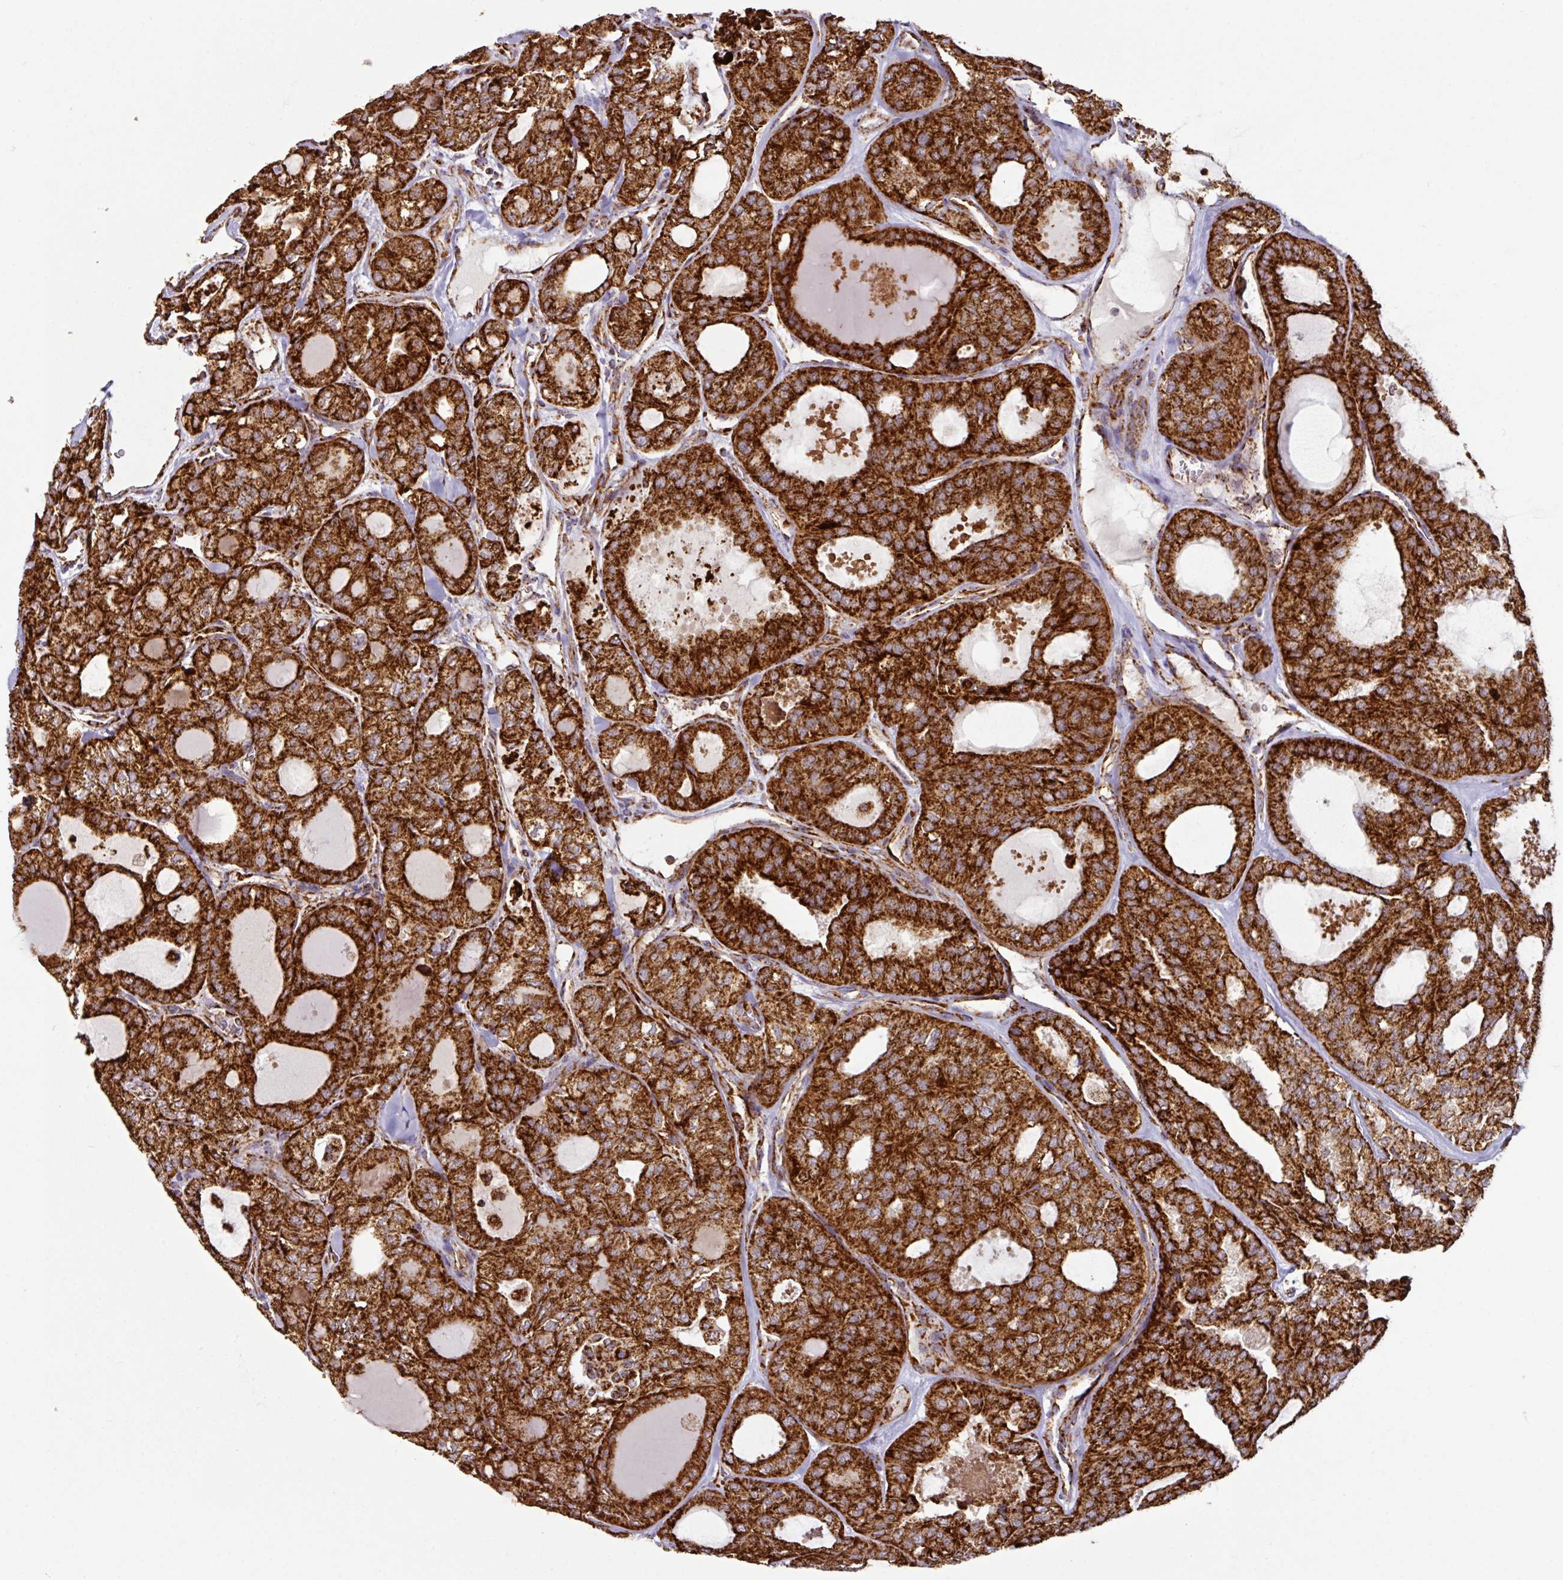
{"staining": {"intensity": "strong", "quantity": ">75%", "location": "cytoplasmic/membranous"}, "tissue": "thyroid cancer", "cell_type": "Tumor cells", "image_type": "cancer", "snomed": [{"axis": "morphology", "description": "Follicular adenoma carcinoma, NOS"}, {"axis": "topography", "description": "Thyroid gland"}], "caption": "Human thyroid cancer stained for a protein (brown) exhibits strong cytoplasmic/membranous positive positivity in approximately >75% of tumor cells.", "gene": "TRAP1", "patient": {"sex": "male", "age": 75}}